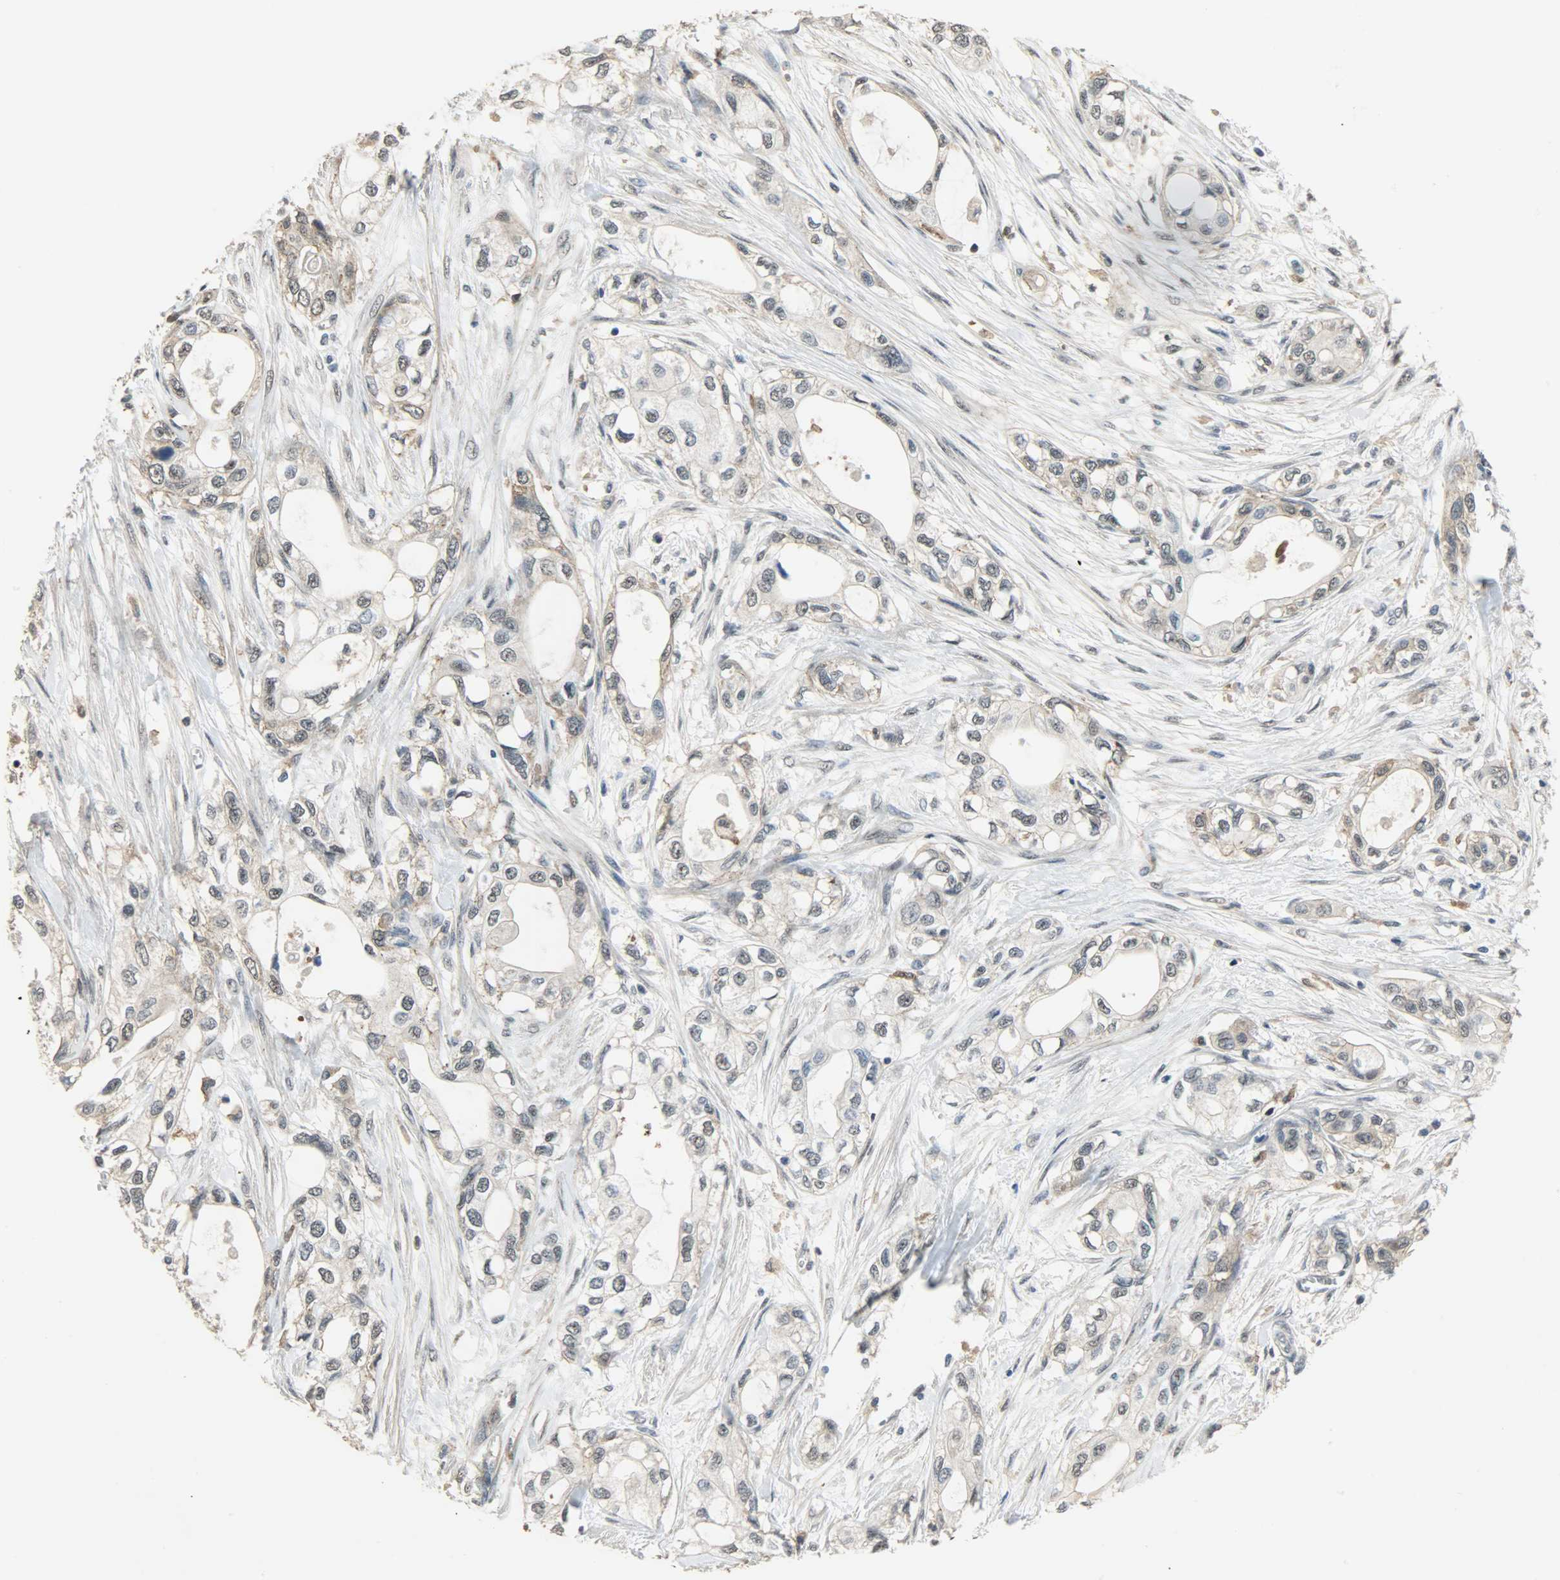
{"staining": {"intensity": "weak", "quantity": "<25%", "location": "cytoplasmic/membranous"}, "tissue": "pancreatic cancer", "cell_type": "Tumor cells", "image_type": "cancer", "snomed": [{"axis": "morphology", "description": "Adenocarcinoma, NOS"}, {"axis": "topography", "description": "Pancreas"}], "caption": "This is a image of immunohistochemistry (IHC) staining of pancreatic cancer, which shows no staining in tumor cells.", "gene": "SKAP2", "patient": {"sex": "female", "age": 70}}